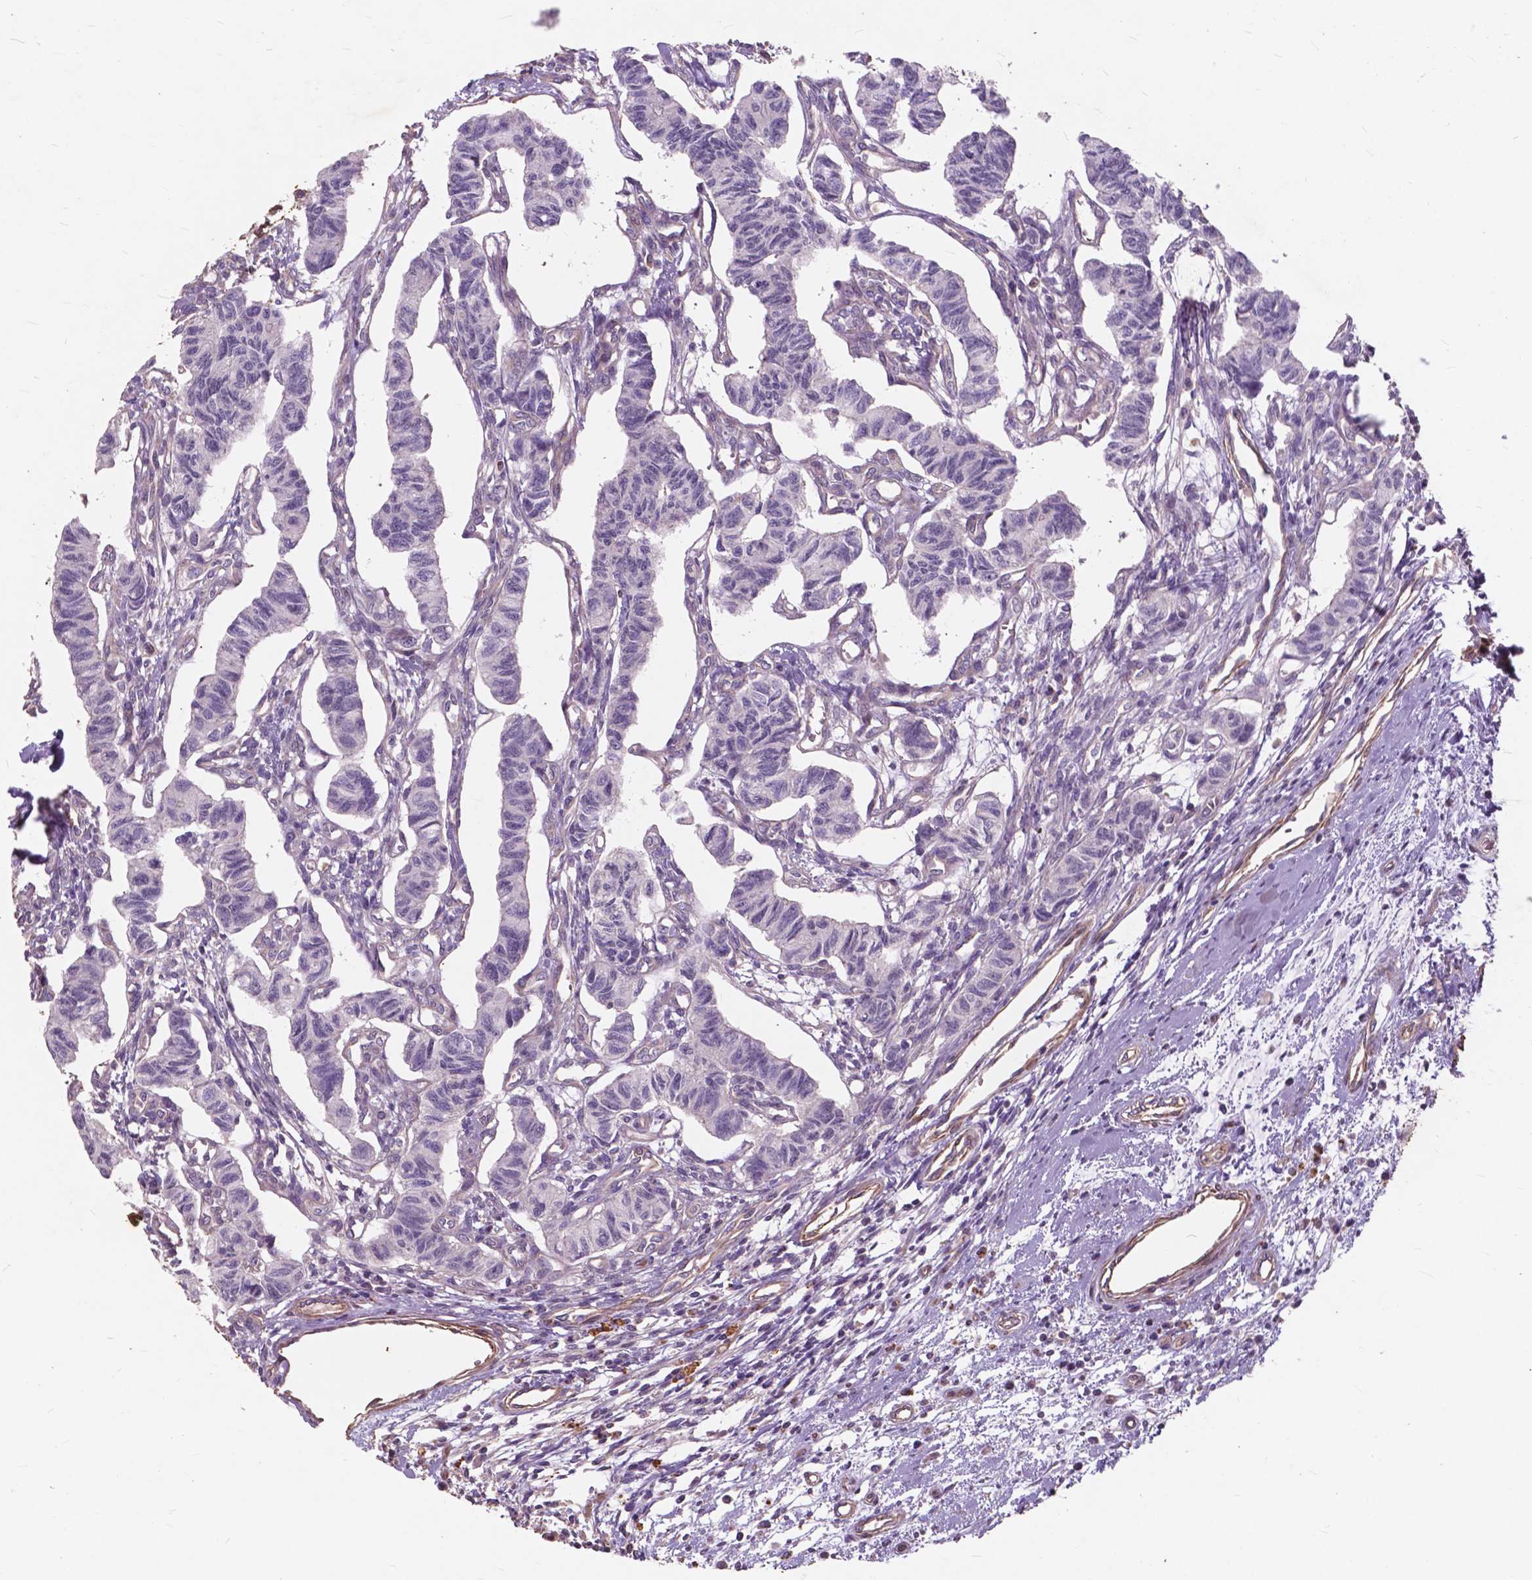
{"staining": {"intensity": "negative", "quantity": "none", "location": "none"}, "tissue": "carcinoid", "cell_type": "Tumor cells", "image_type": "cancer", "snomed": [{"axis": "morphology", "description": "Carcinoid, malignant, NOS"}, {"axis": "topography", "description": "Kidney"}], "caption": "IHC of carcinoid (malignant) shows no expression in tumor cells.", "gene": "RFPL4B", "patient": {"sex": "female", "age": 41}}